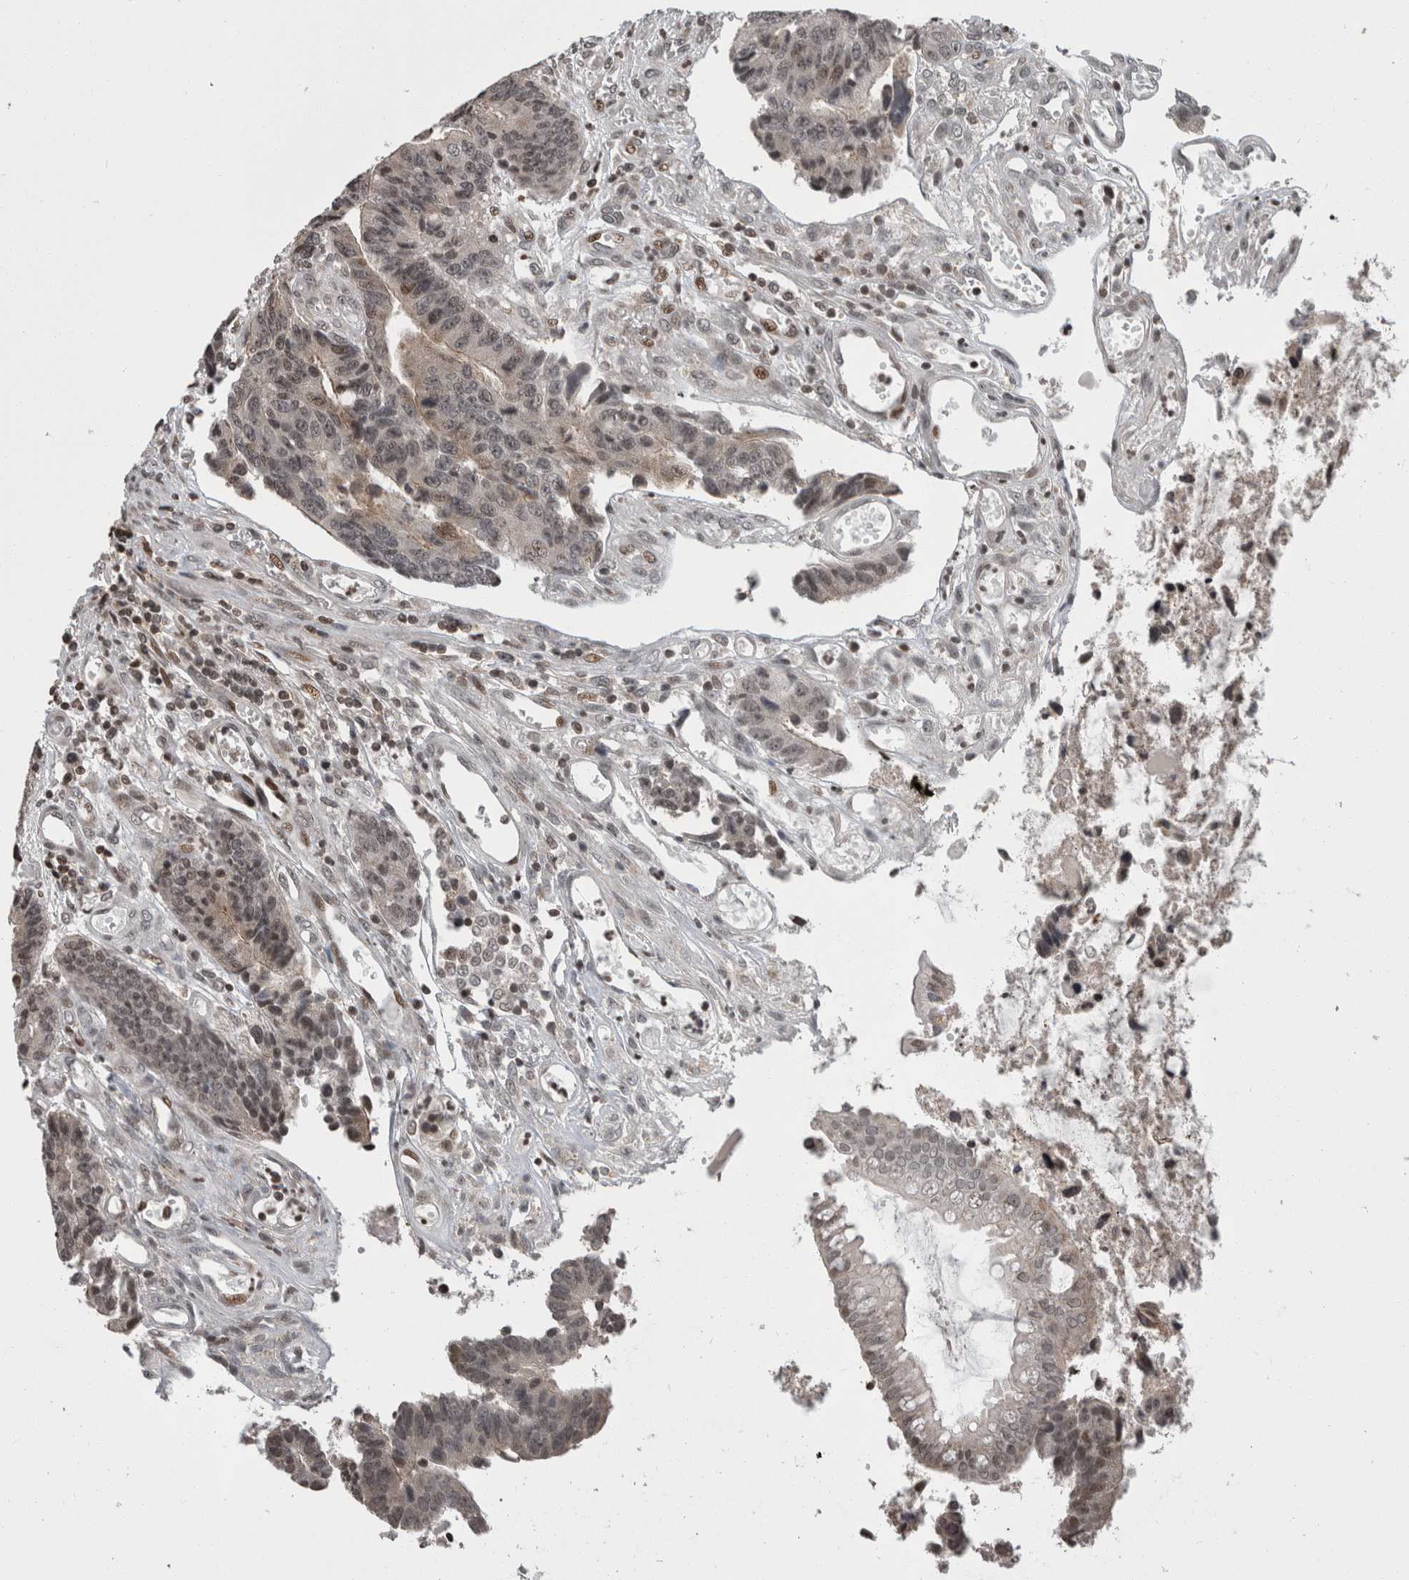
{"staining": {"intensity": "weak", "quantity": "25%-75%", "location": "nuclear"}, "tissue": "colorectal cancer", "cell_type": "Tumor cells", "image_type": "cancer", "snomed": [{"axis": "morphology", "description": "Adenocarcinoma, NOS"}, {"axis": "topography", "description": "Rectum"}], "caption": "Protein staining reveals weak nuclear positivity in about 25%-75% of tumor cells in colorectal cancer (adenocarcinoma). (DAB (3,3'-diaminobenzidine) IHC with brightfield microscopy, high magnification).", "gene": "ZBTB11", "patient": {"sex": "male", "age": 84}}